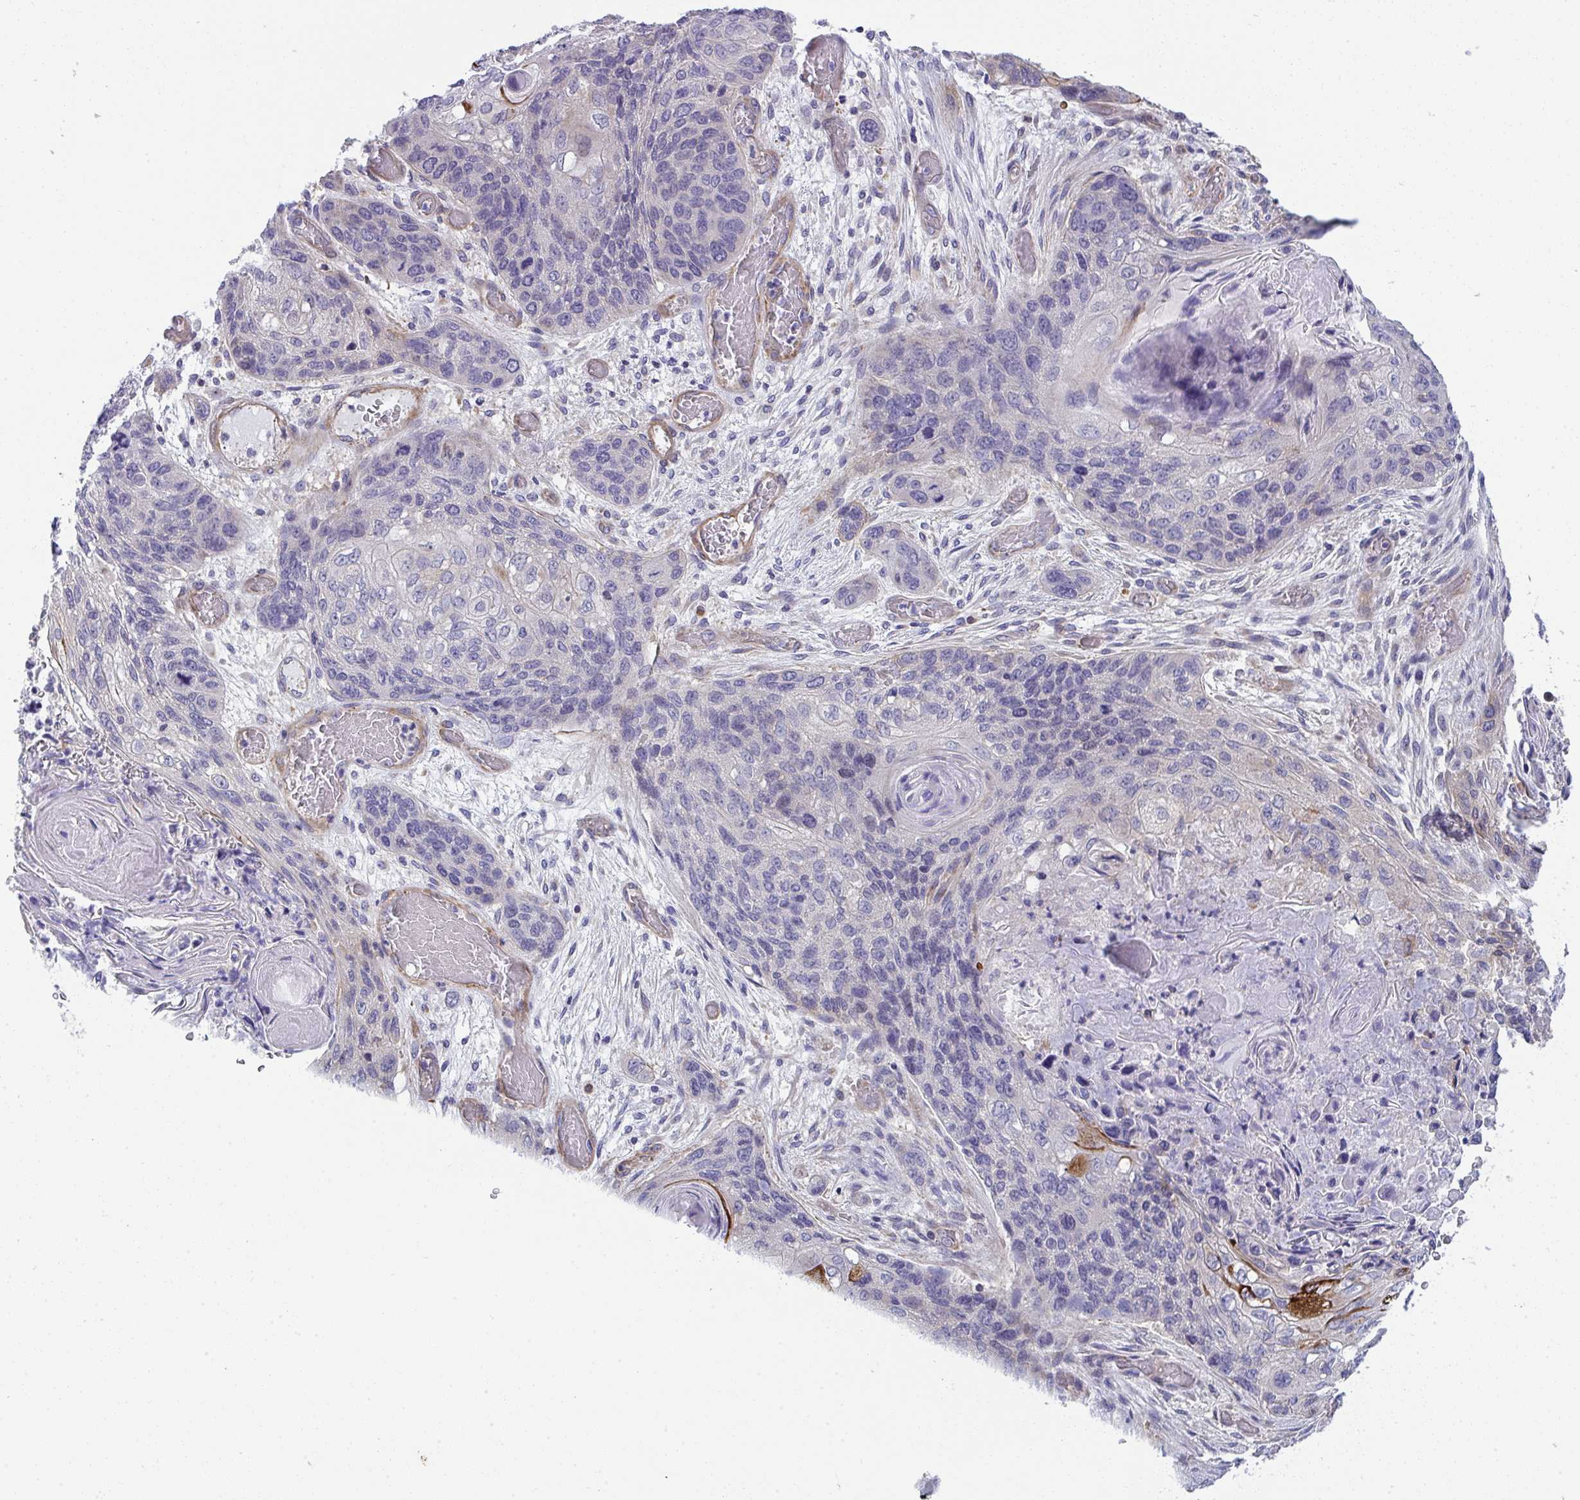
{"staining": {"intensity": "negative", "quantity": "none", "location": "none"}, "tissue": "lung cancer", "cell_type": "Tumor cells", "image_type": "cancer", "snomed": [{"axis": "morphology", "description": "Squamous cell carcinoma, NOS"}, {"axis": "morphology", "description": "Squamous cell carcinoma, metastatic, NOS"}, {"axis": "topography", "description": "Lymph node"}, {"axis": "topography", "description": "Lung"}], "caption": "Image shows no significant protein staining in tumor cells of lung cancer.", "gene": "MYL12A", "patient": {"sex": "male", "age": 41}}